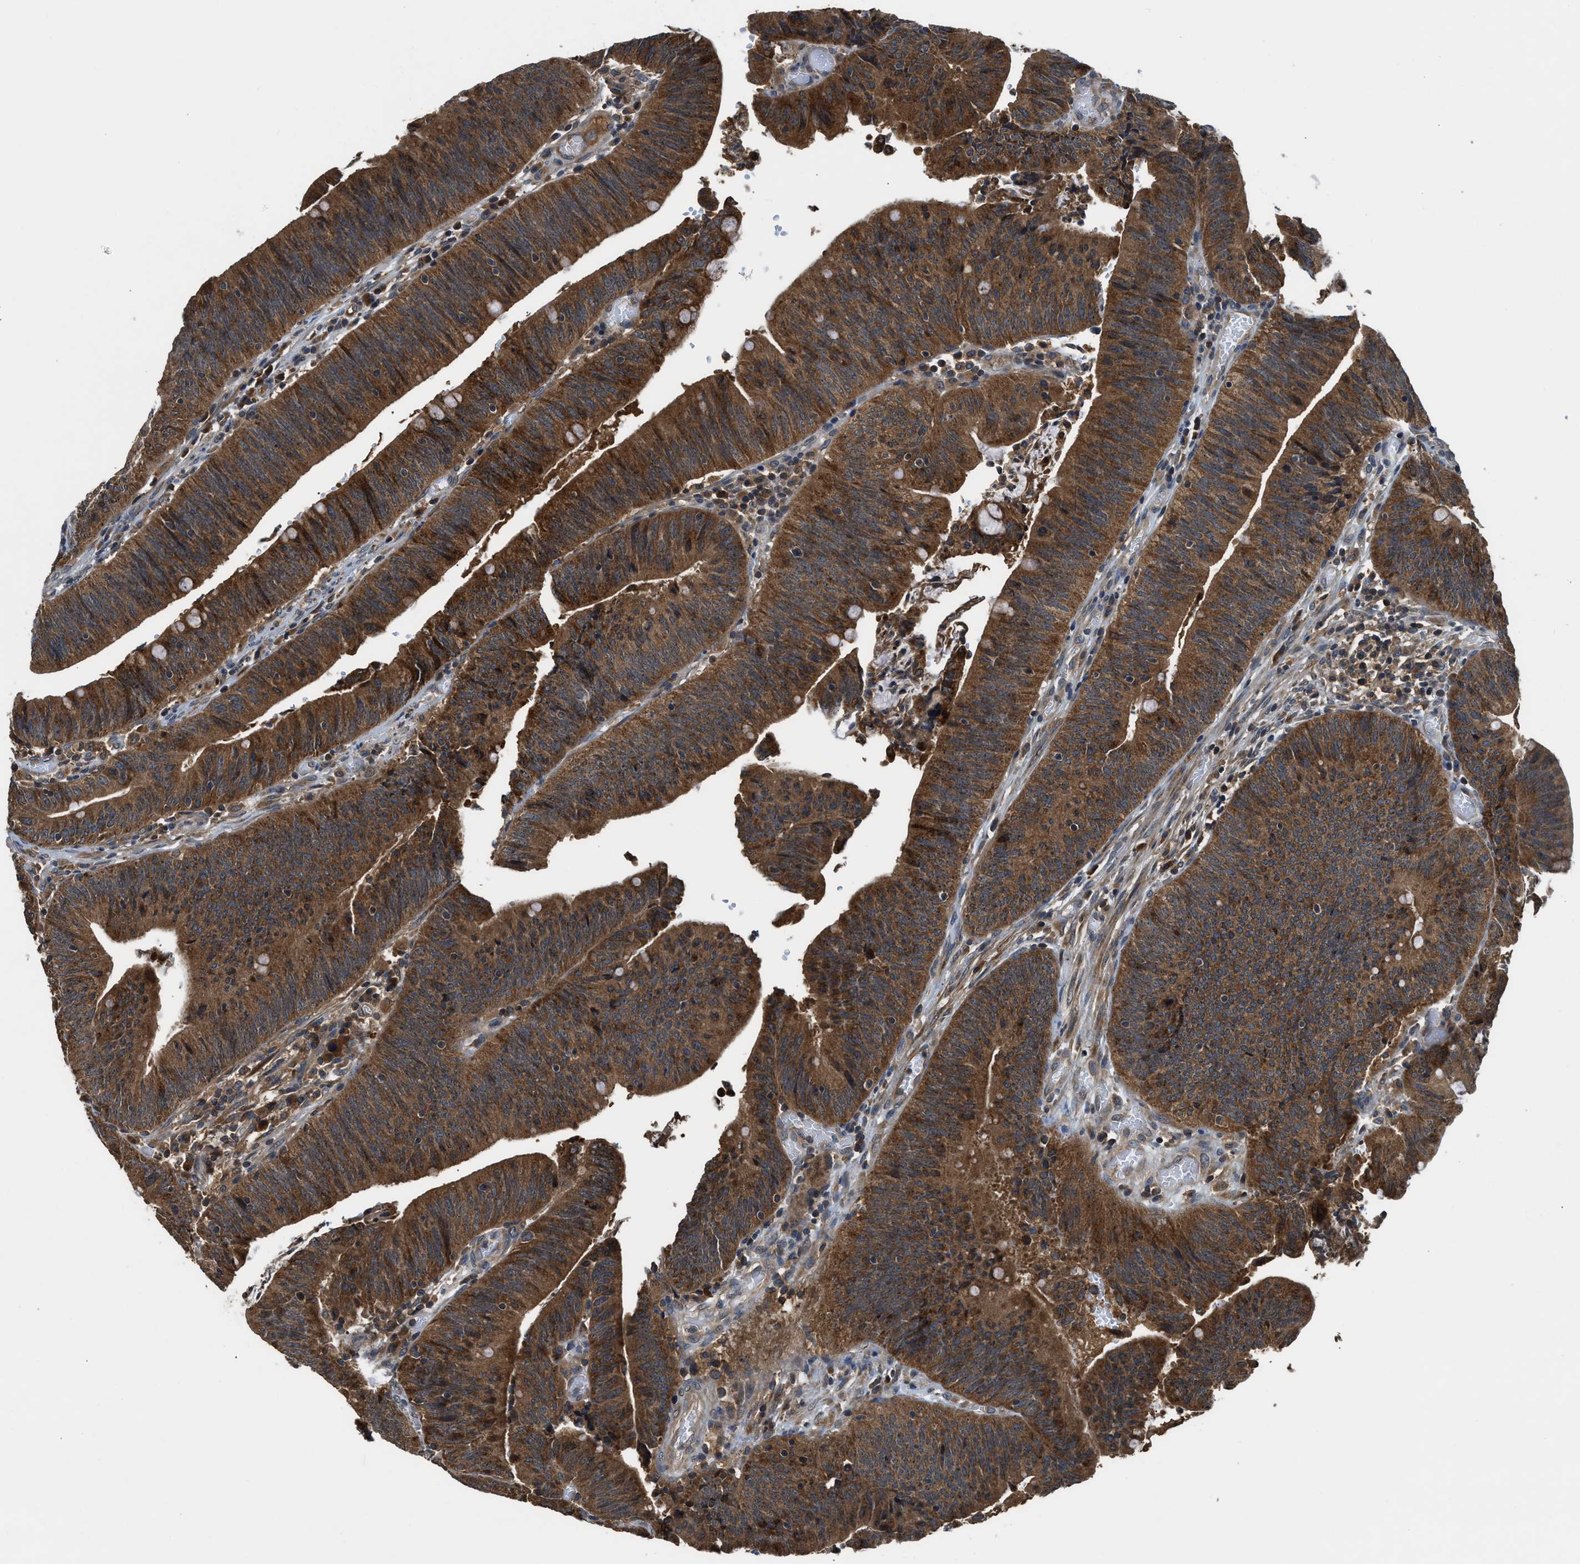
{"staining": {"intensity": "strong", "quantity": ">75%", "location": "cytoplasmic/membranous"}, "tissue": "colorectal cancer", "cell_type": "Tumor cells", "image_type": "cancer", "snomed": [{"axis": "morphology", "description": "Normal tissue, NOS"}, {"axis": "morphology", "description": "Adenocarcinoma, NOS"}, {"axis": "topography", "description": "Rectum"}], "caption": "Immunohistochemistry (IHC) (DAB (3,3'-diaminobenzidine)) staining of human colorectal cancer (adenocarcinoma) shows strong cytoplasmic/membranous protein positivity in about >75% of tumor cells. Using DAB (brown) and hematoxylin (blue) stains, captured at high magnification using brightfield microscopy.", "gene": "PAFAH2", "patient": {"sex": "female", "age": 66}}